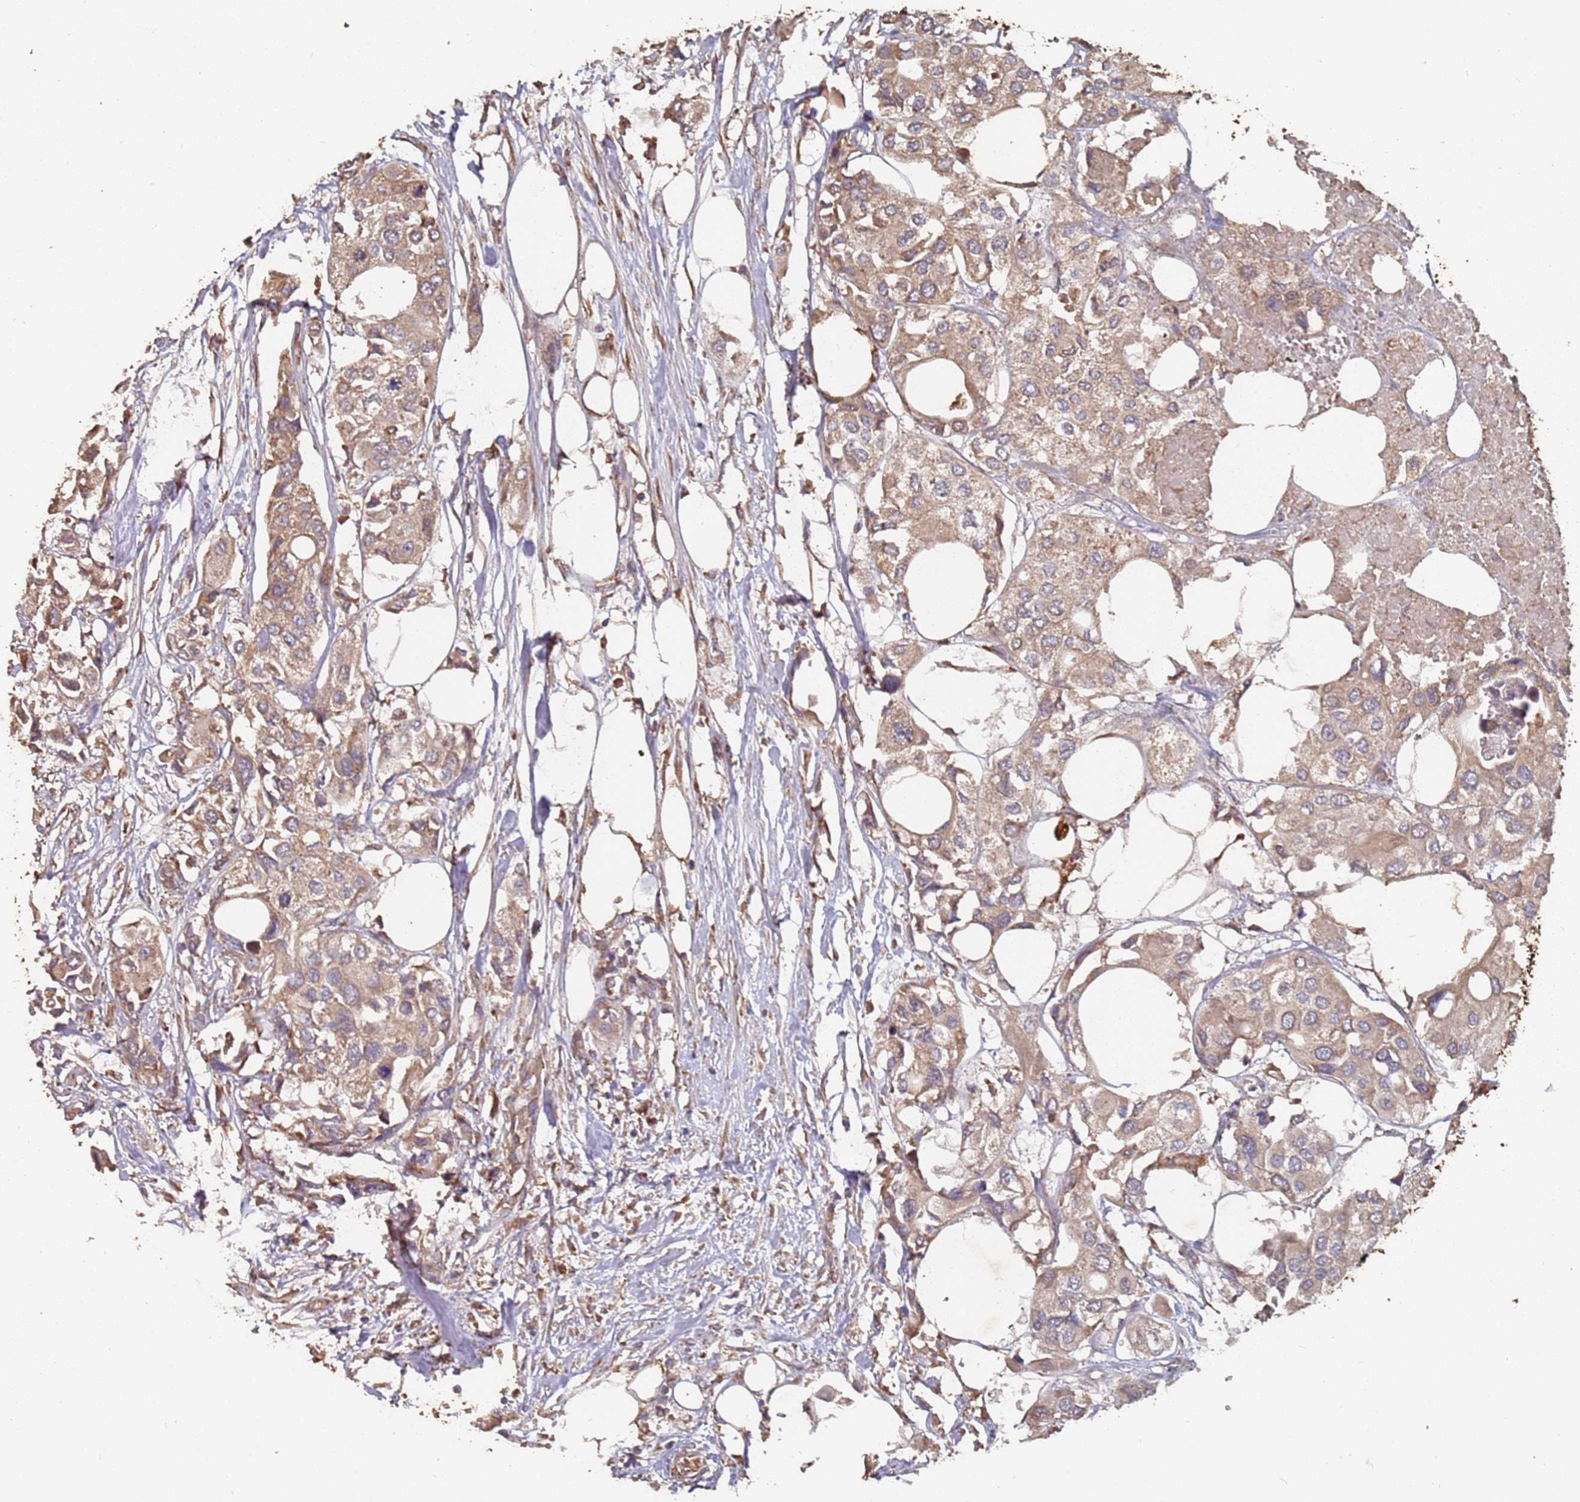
{"staining": {"intensity": "moderate", "quantity": ">75%", "location": "cytoplasmic/membranous"}, "tissue": "urothelial cancer", "cell_type": "Tumor cells", "image_type": "cancer", "snomed": [{"axis": "morphology", "description": "Urothelial carcinoma, High grade"}, {"axis": "topography", "description": "Urinary bladder"}], "caption": "Protein expression analysis of human urothelial cancer reveals moderate cytoplasmic/membranous staining in about >75% of tumor cells. Nuclei are stained in blue.", "gene": "ATG5", "patient": {"sex": "male", "age": 64}}